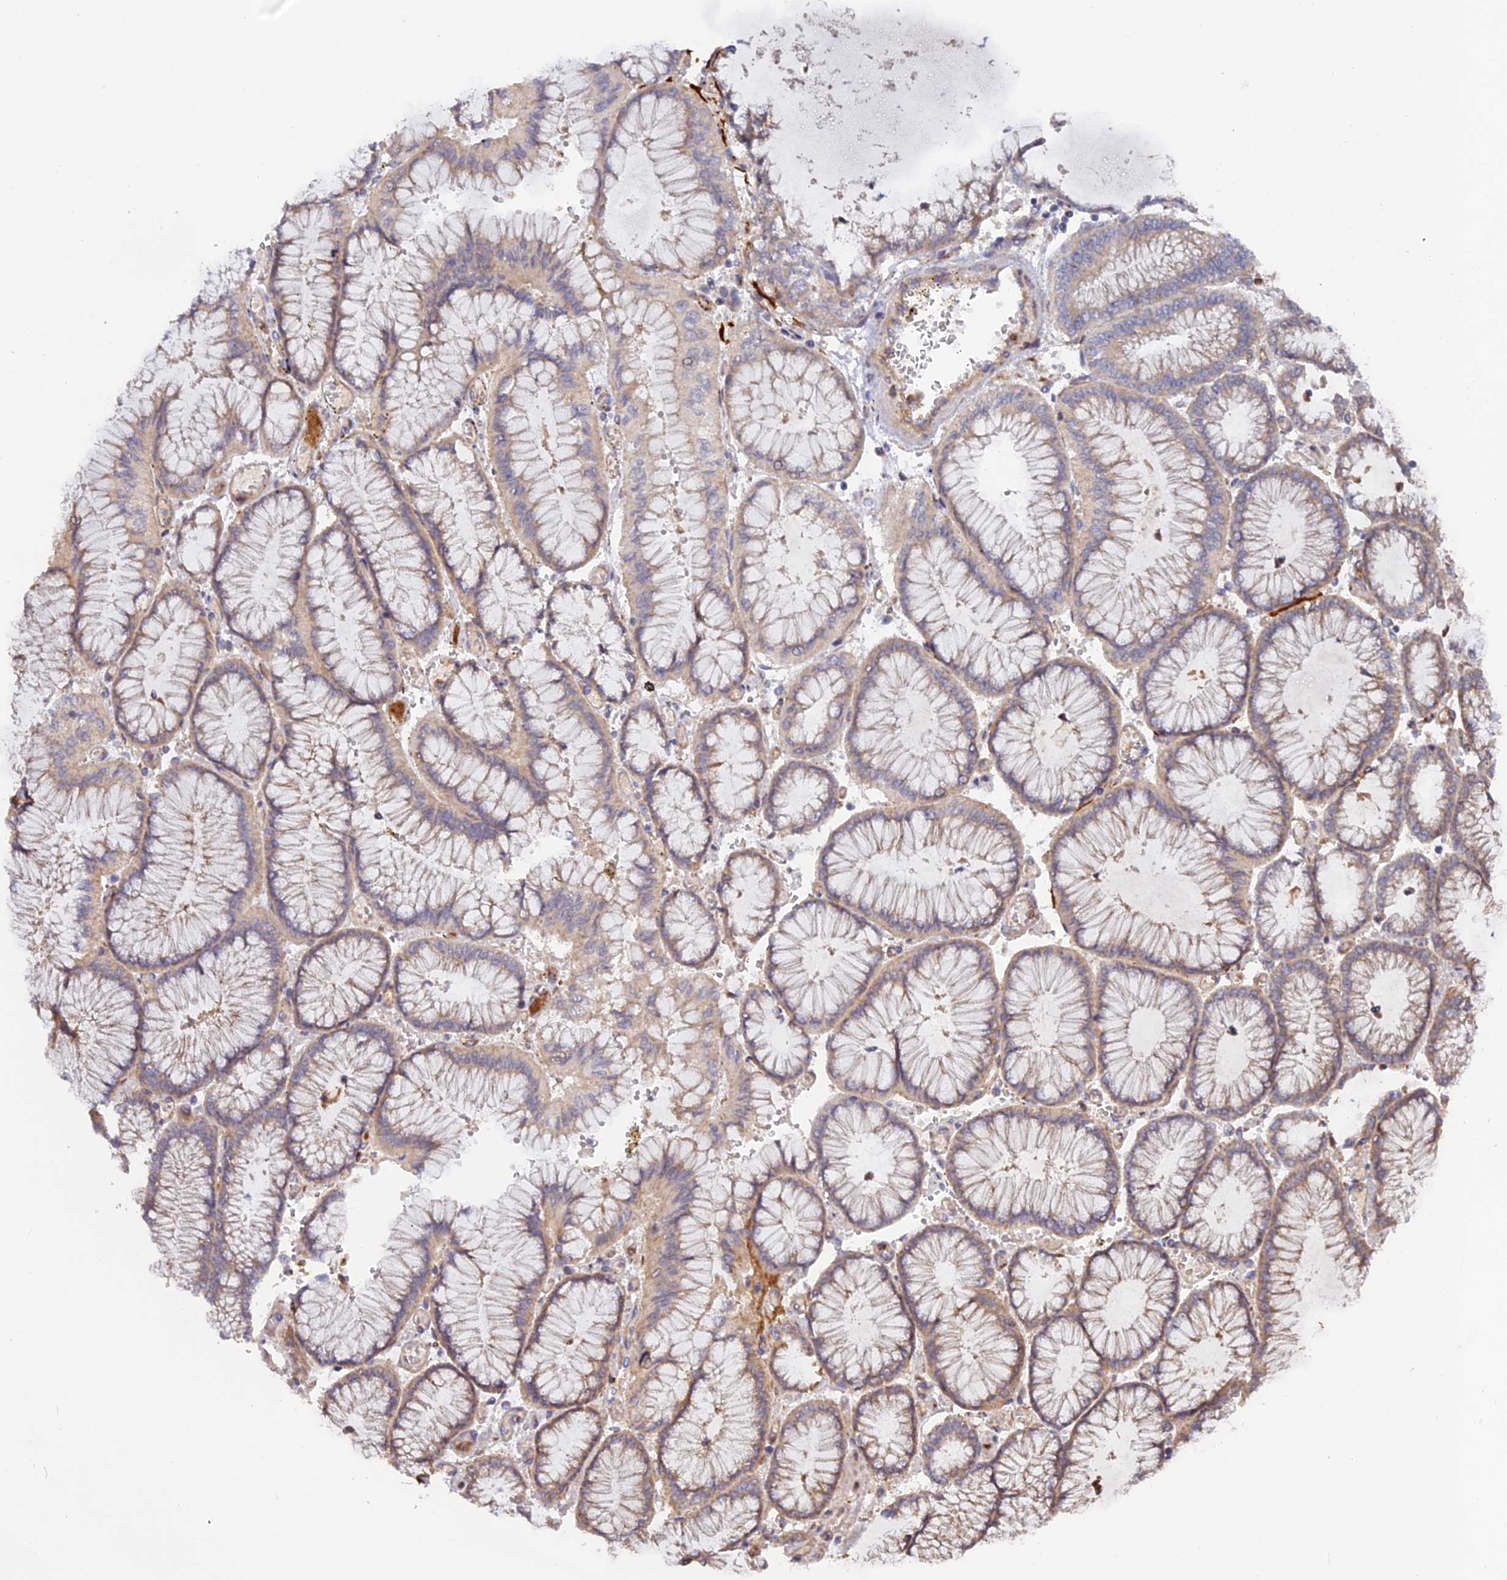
{"staining": {"intensity": "negative", "quantity": "none", "location": "none"}, "tissue": "stomach cancer", "cell_type": "Tumor cells", "image_type": "cancer", "snomed": [{"axis": "morphology", "description": "Adenocarcinoma, NOS"}, {"axis": "topography", "description": "Stomach"}], "caption": "There is no significant positivity in tumor cells of stomach cancer. (DAB IHC, high magnification).", "gene": "FERMT1", "patient": {"sex": "male", "age": 76}}